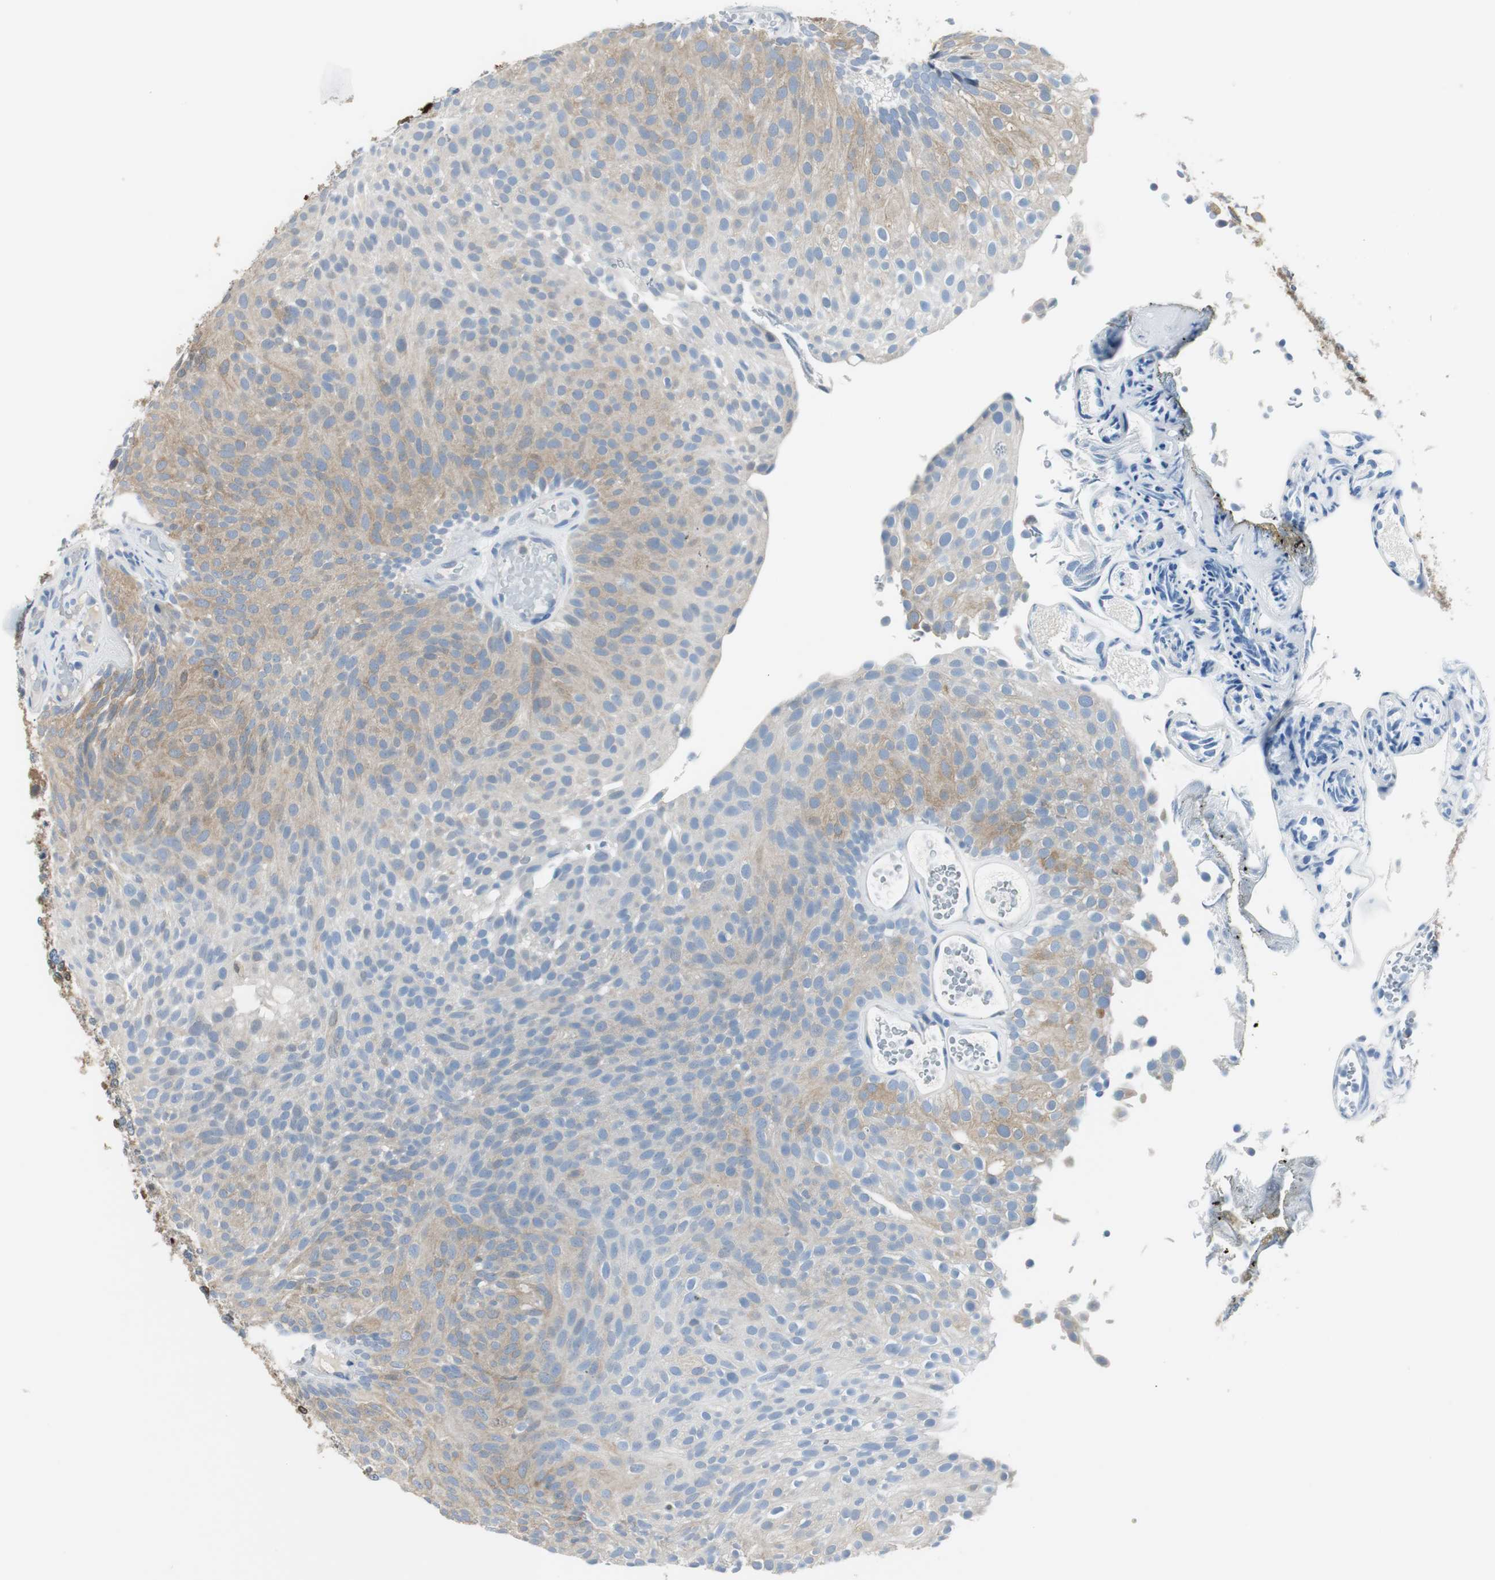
{"staining": {"intensity": "moderate", "quantity": ">75%", "location": "cytoplasmic/membranous"}, "tissue": "urothelial cancer", "cell_type": "Tumor cells", "image_type": "cancer", "snomed": [{"axis": "morphology", "description": "Urothelial carcinoma, Low grade"}, {"axis": "topography", "description": "Urinary bladder"}], "caption": "Urothelial cancer stained with a protein marker demonstrates moderate staining in tumor cells.", "gene": "FBP1", "patient": {"sex": "male", "age": 78}}